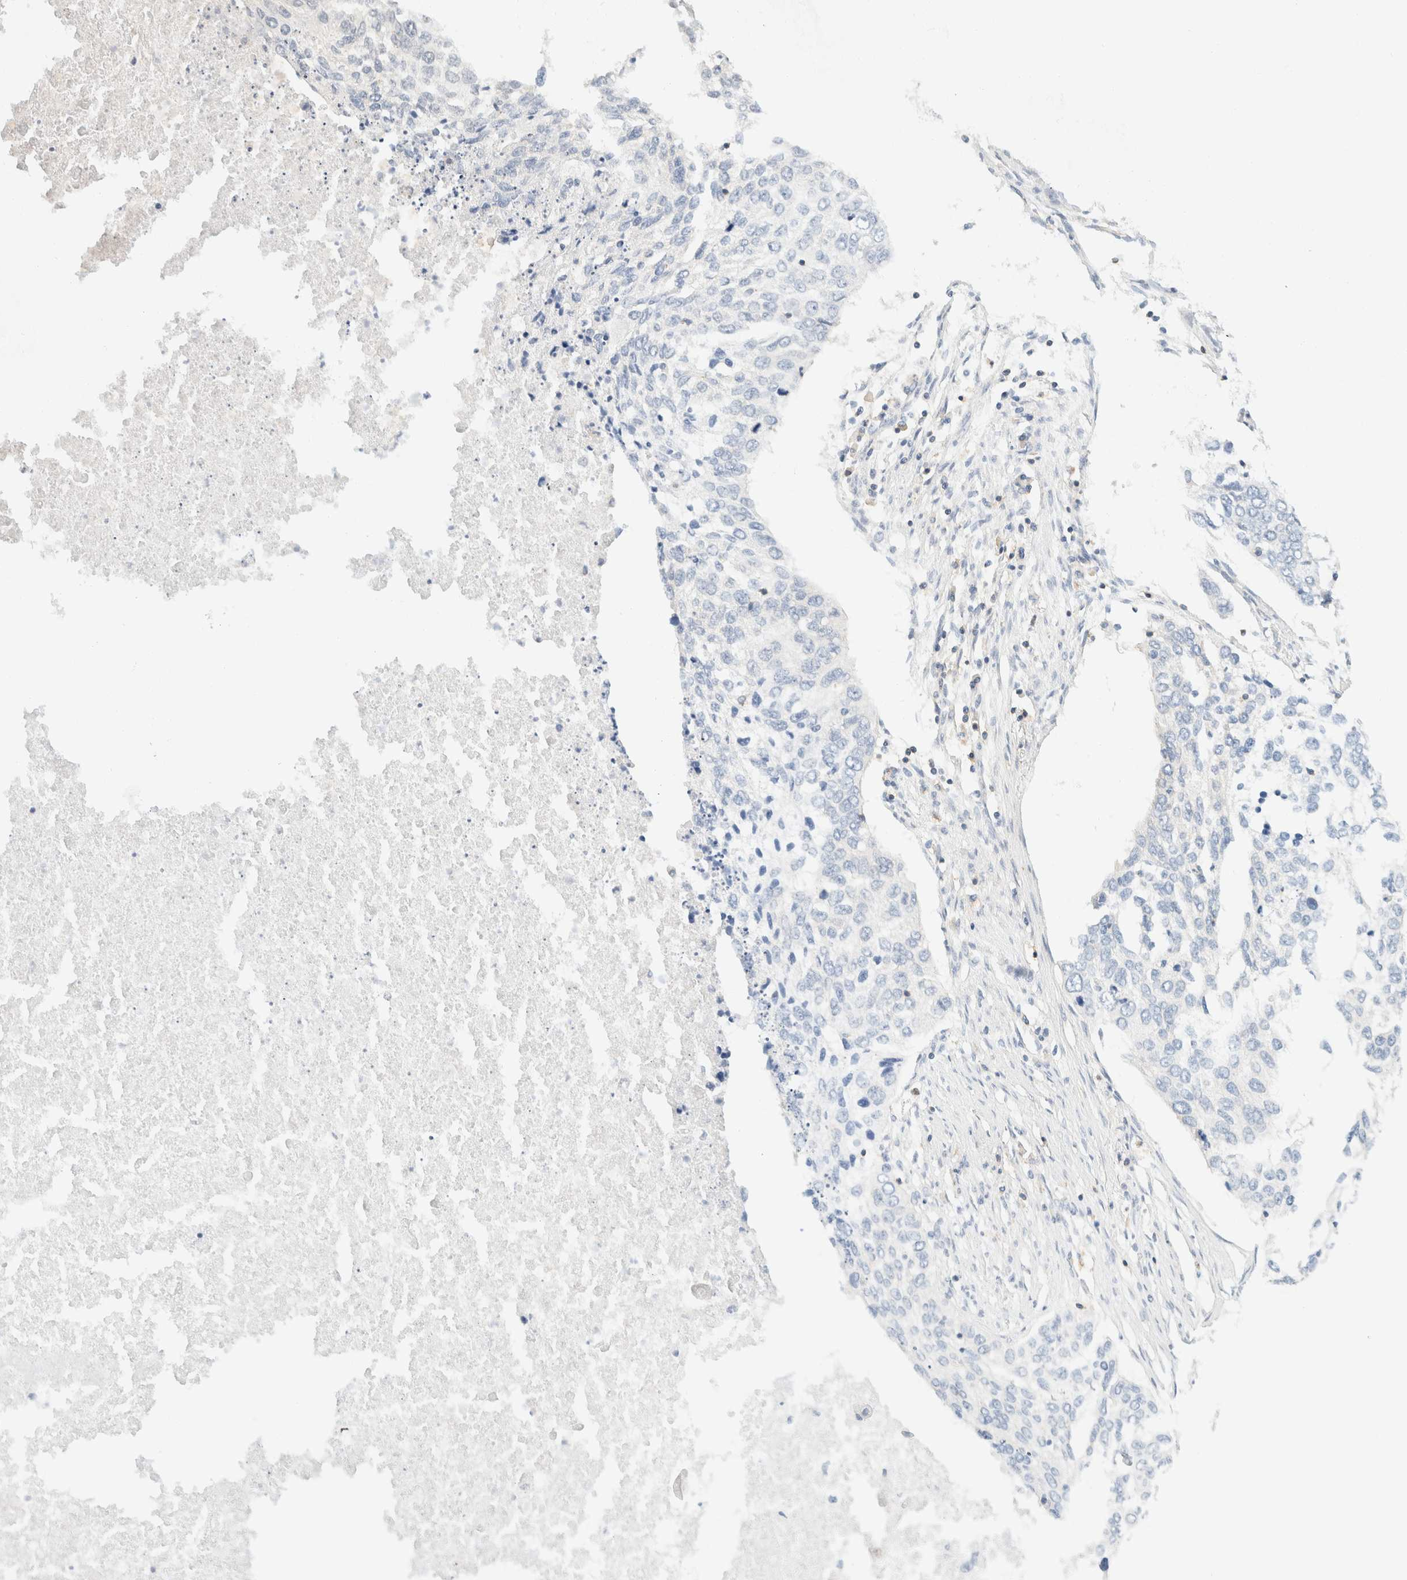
{"staining": {"intensity": "negative", "quantity": "none", "location": "none"}, "tissue": "lung cancer", "cell_type": "Tumor cells", "image_type": "cancer", "snomed": [{"axis": "morphology", "description": "Squamous cell carcinoma, NOS"}, {"axis": "topography", "description": "Lung"}], "caption": "Micrograph shows no significant protein expression in tumor cells of squamous cell carcinoma (lung).", "gene": "SH3GLB2", "patient": {"sex": "female", "age": 63}}